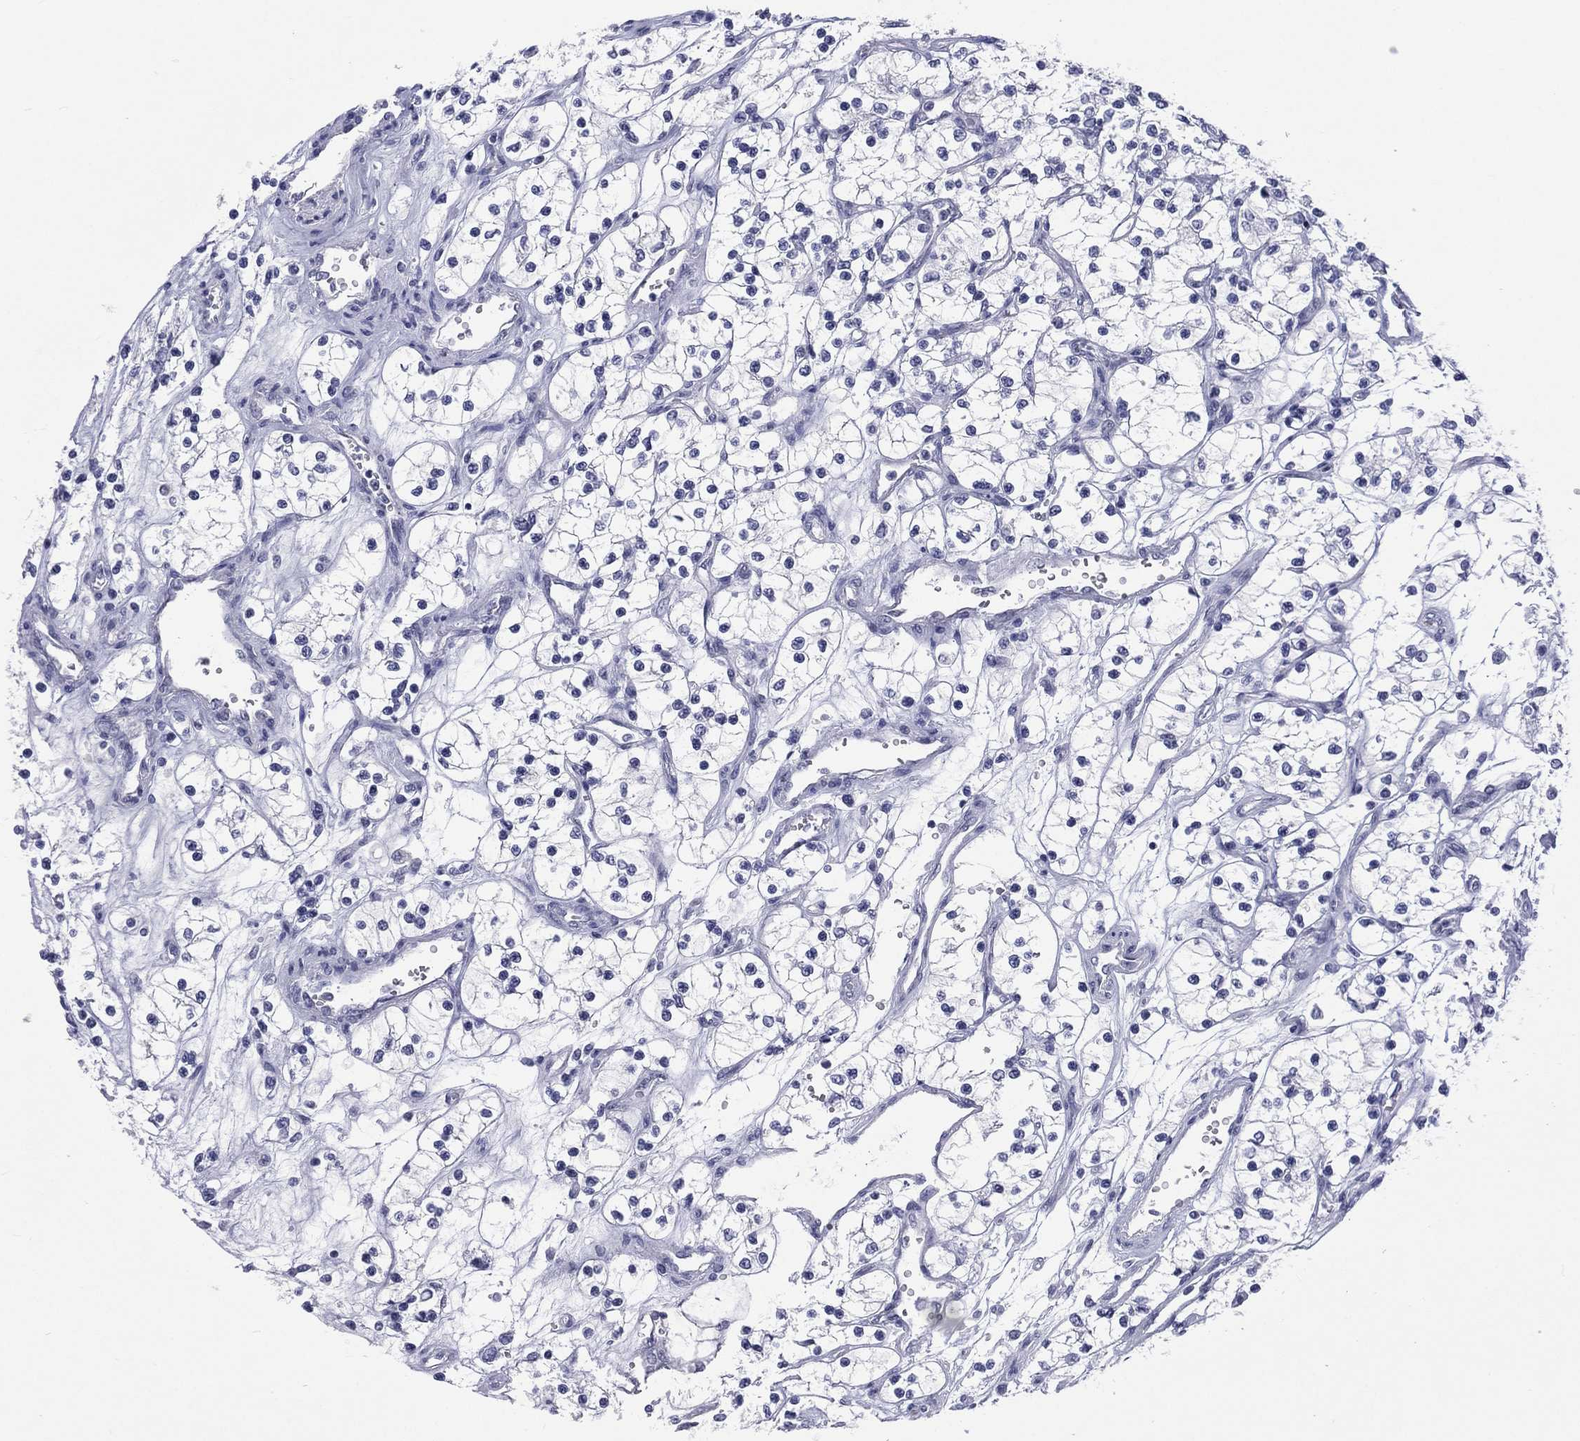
{"staining": {"intensity": "negative", "quantity": "none", "location": "none"}, "tissue": "renal cancer", "cell_type": "Tumor cells", "image_type": "cancer", "snomed": [{"axis": "morphology", "description": "Adenocarcinoma, NOS"}, {"axis": "topography", "description": "Kidney"}], "caption": "Image shows no significant protein staining in tumor cells of renal cancer (adenocarcinoma).", "gene": "SSX1", "patient": {"sex": "female", "age": 69}}